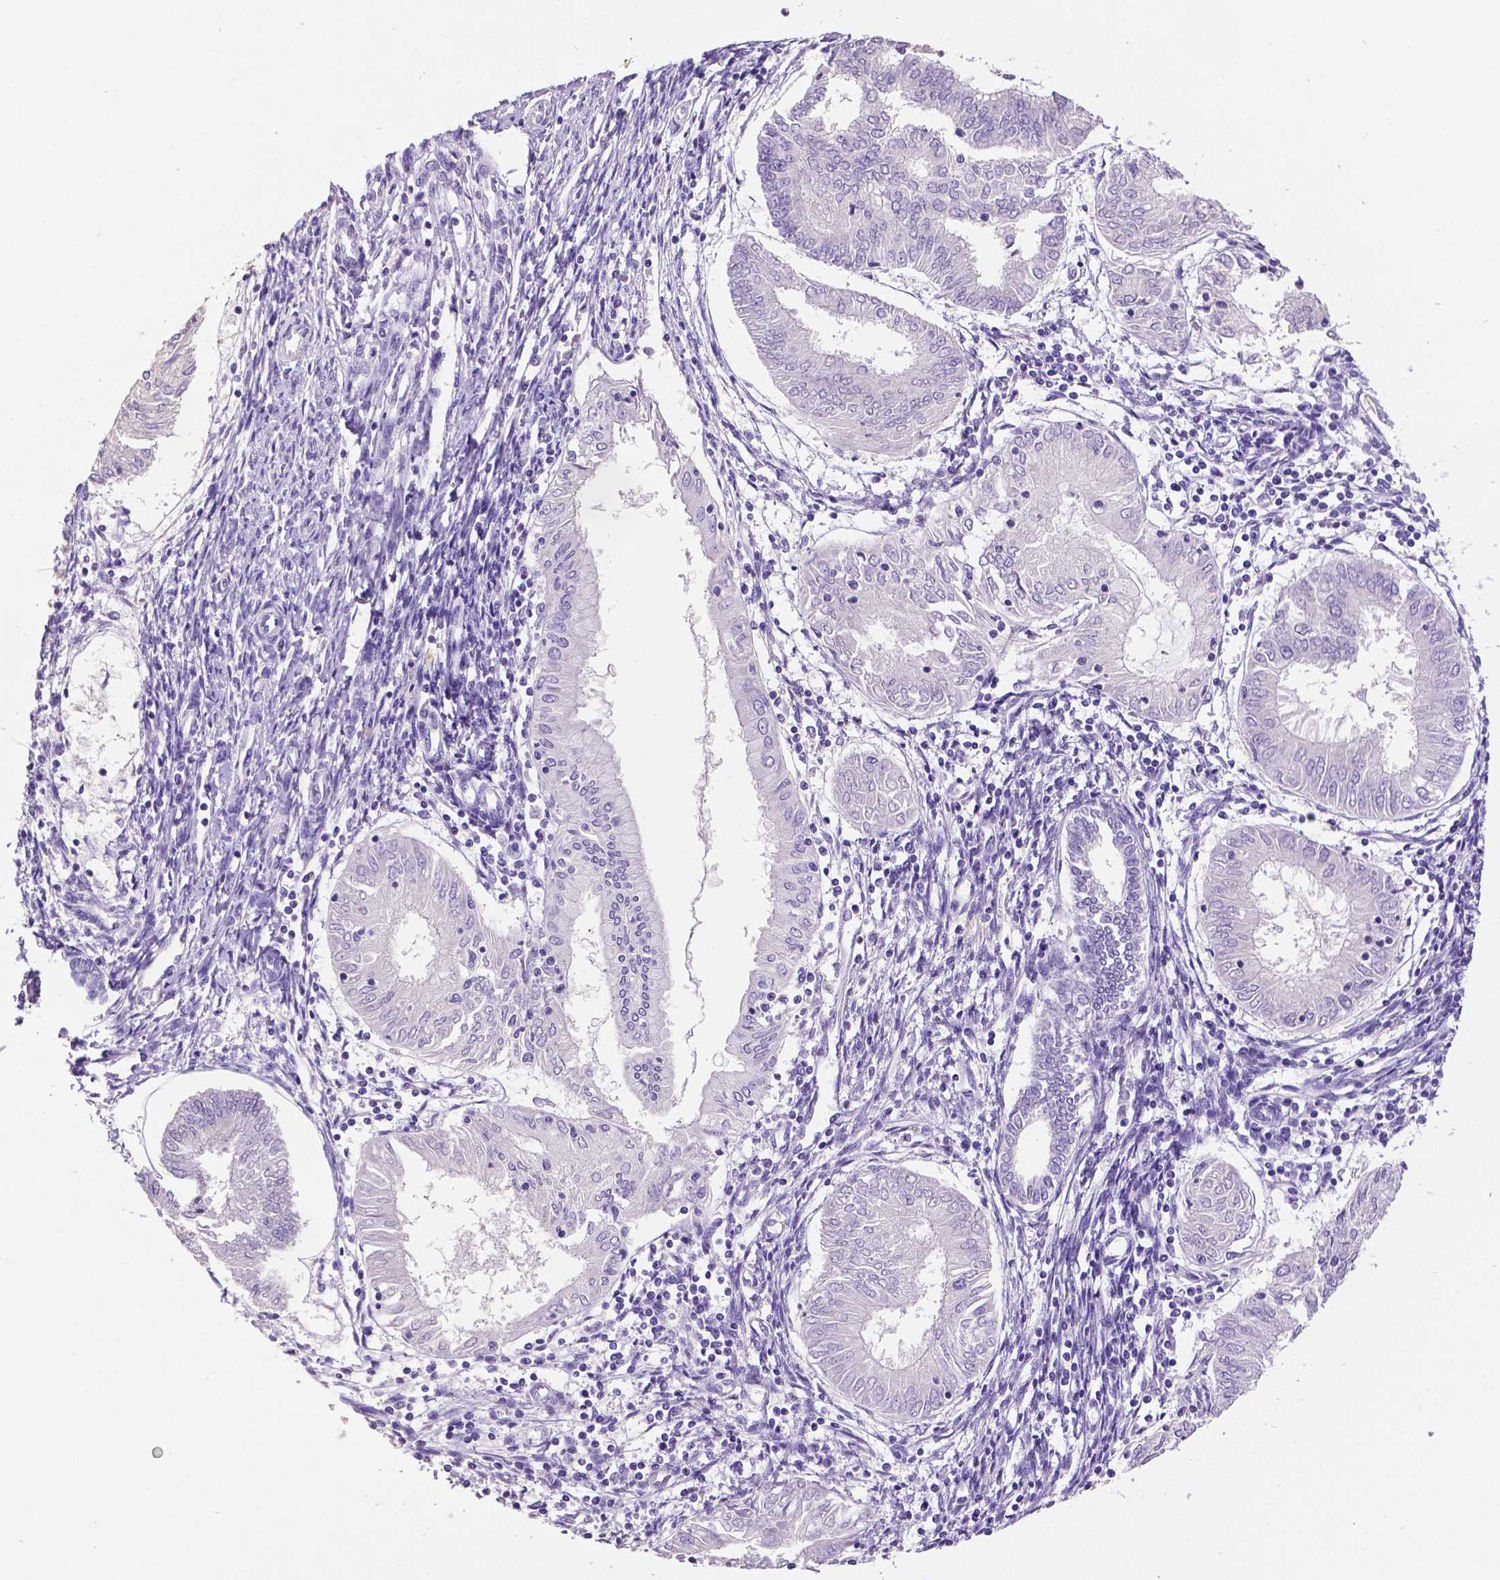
{"staining": {"intensity": "negative", "quantity": "none", "location": "none"}, "tissue": "endometrial cancer", "cell_type": "Tumor cells", "image_type": "cancer", "snomed": [{"axis": "morphology", "description": "Adenocarcinoma, NOS"}, {"axis": "topography", "description": "Endometrium"}], "caption": "There is no significant expression in tumor cells of endometrial cancer.", "gene": "SATB2", "patient": {"sex": "female", "age": 68}}